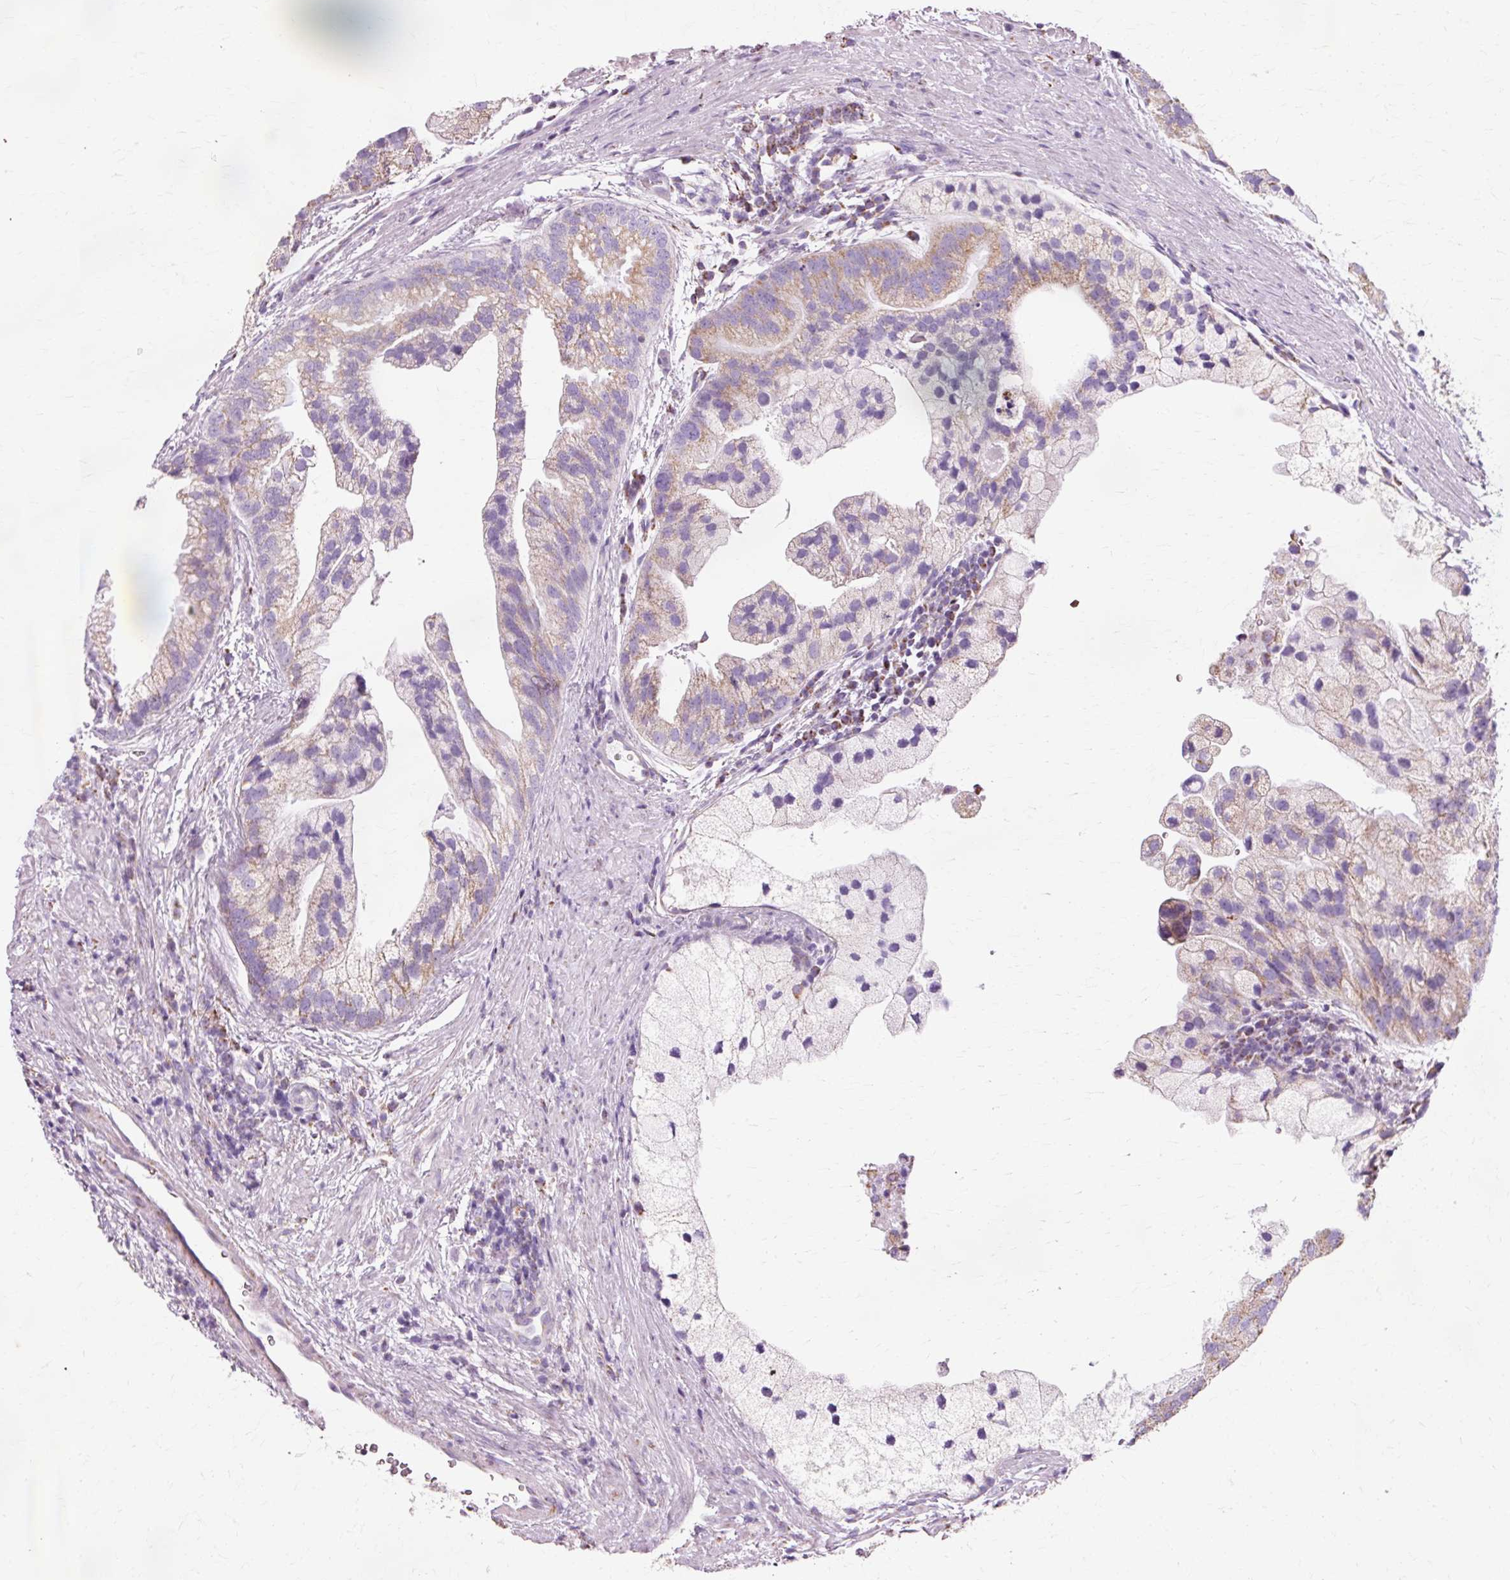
{"staining": {"intensity": "moderate", "quantity": "25%-75%", "location": "cytoplasmic/membranous"}, "tissue": "prostate cancer", "cell_type": "Tumor cells", "image_type": "cancer", "snomed": [{"axis": "morphology", "description": "Adenocarcinoma, High grade"}, {"axis": "topography", "description": "Prostate"}], "caption": "Protein expression analysis of human prostate cancer reveals moderate cytoplasmic/membranous staining in approximately 25%-75% of tumor cells. The staining was performed using DAB (3,3'-diaminobenzidine) to visualize the protein expression in brown, while the nuclei were stained in blue with hematoxylin (Magnification: 20x).", "gene": "ATP5PO", "patient": {"sex": "male", "age": 62}}